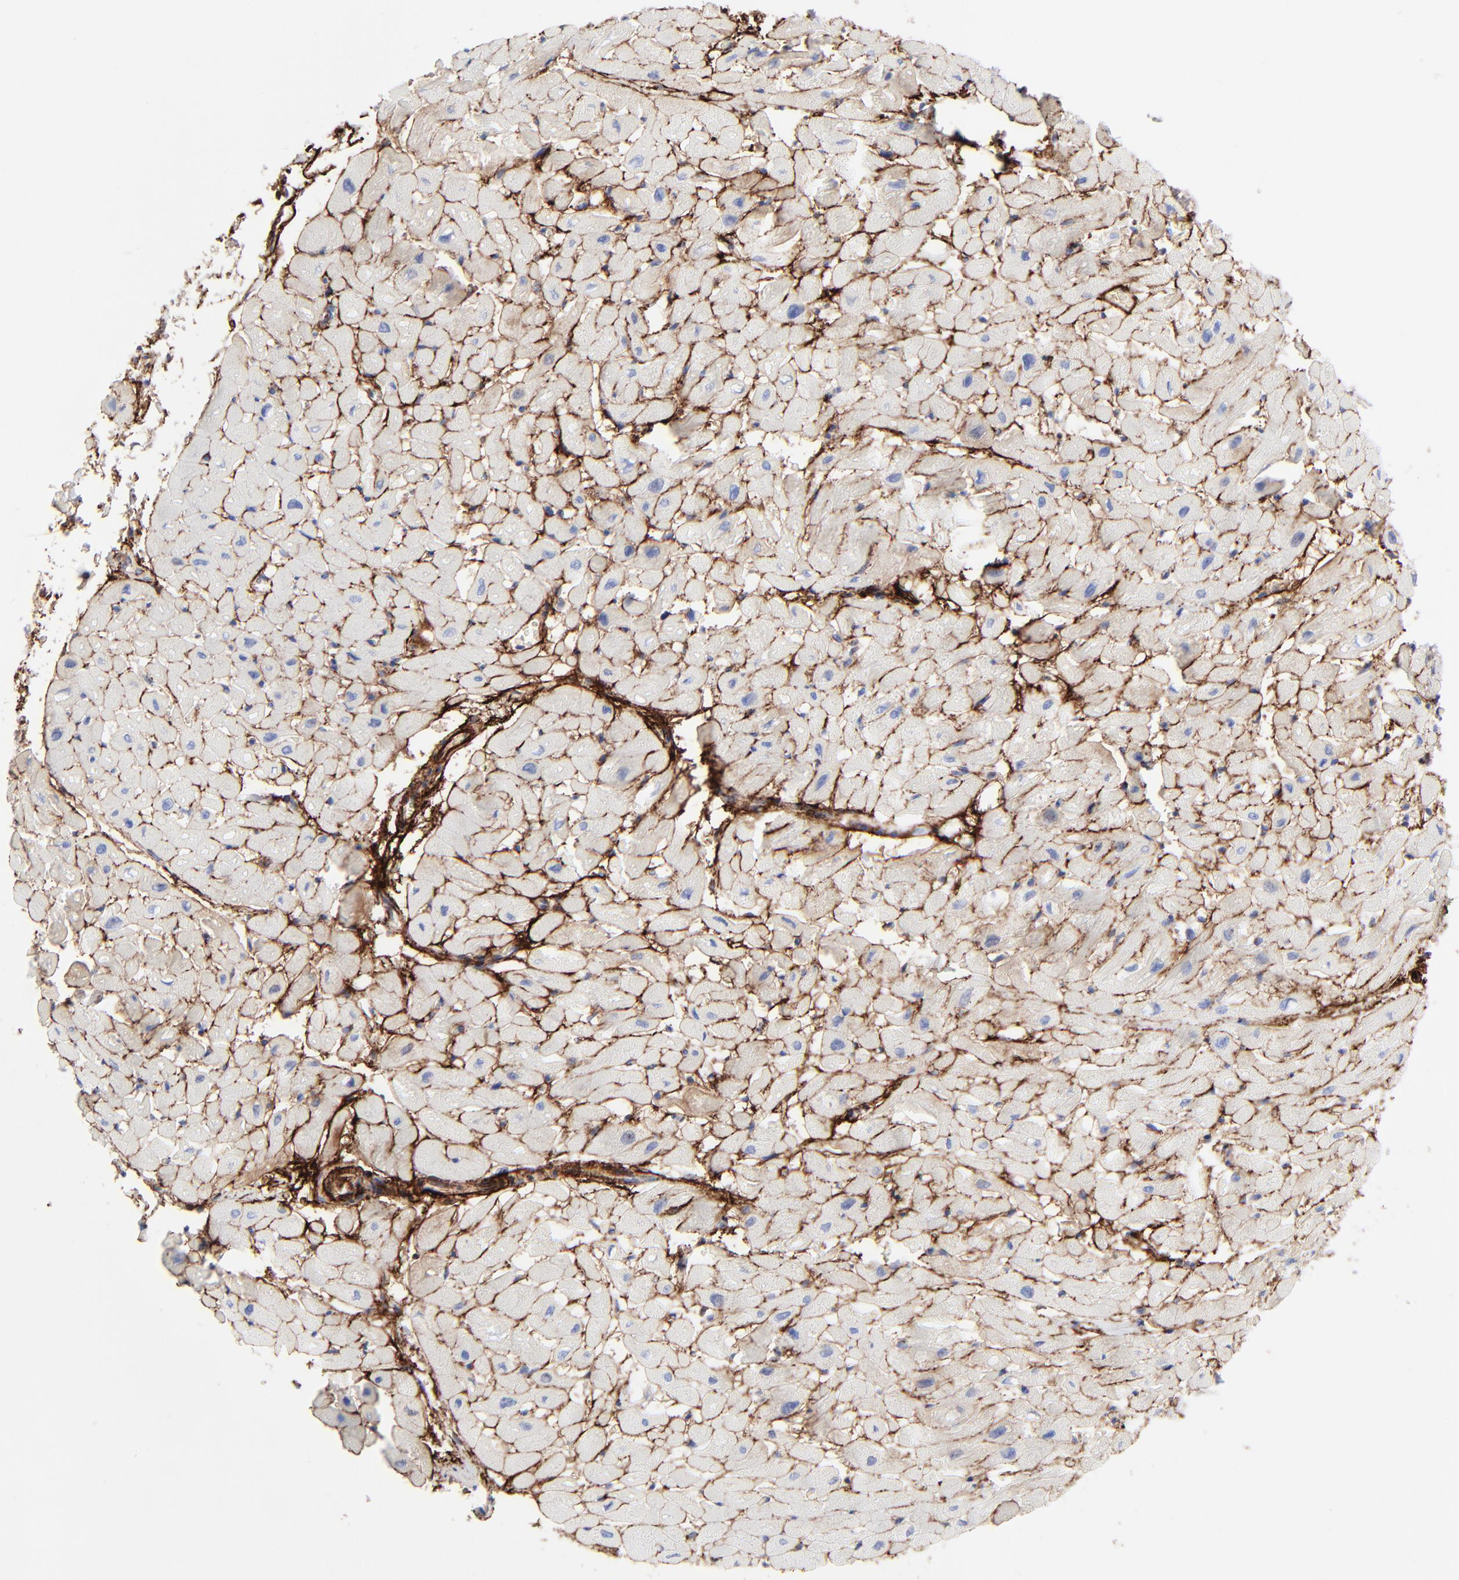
{"staining": {"intensity": "negative", "quantity": "none", "location": "none"}, "tissue": "heart muscle", "cell_type": "Cardiomyocytes", "image_type": "normal", "snomed": [{"axis": "morphology", "description": "Normal tissue, NOS"}, {"axis": "topography", "description": "Heart"}], "caption": "Immunohistochemistry histopathology image of benign heart muscle: human heart muscle stained with DAB (3,3'-diaminobenzidine) demonstrates no significant protein expression in cardiomyocytes.", "gene": "FBLN2", "patient": {"sex": "male", "age": 45}}